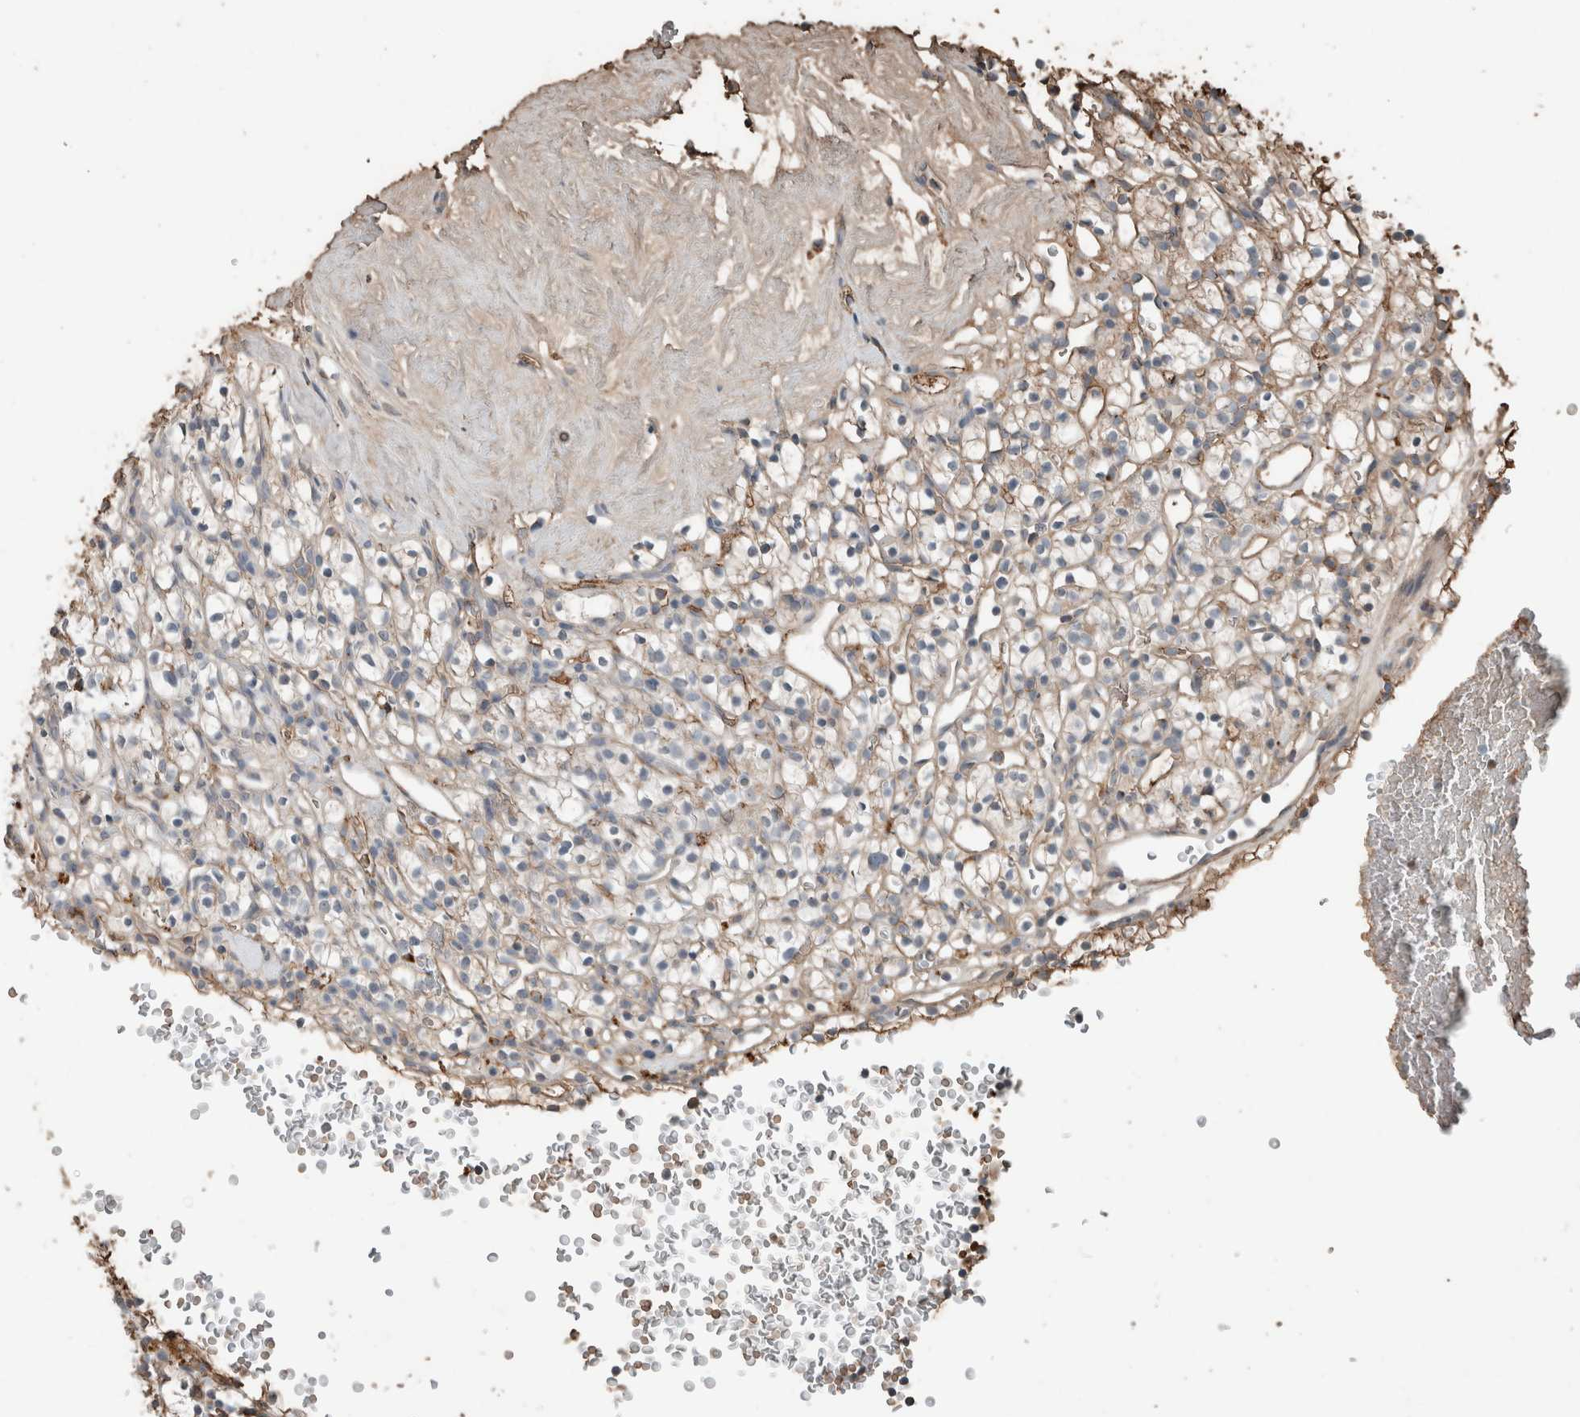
{"staining": {"intensity": "weak", "quantity": "25%-75%", "location": "cytoplasmic/membranous"}, "tissue": "renal cancer", "cell_type": "Tumor cells", "image_type": "cancer", "snomed": [{"axis": "morphology", "description": "Adenocarcinoma, NOS"}, {"axis": "topography", "description": "Kidney"}], "caption": "The micrograph exhibits a brown stain indicating the presence of a protein in the cytoplasmic/membranous of tumor cells in renal cancer (adenocarcinoma).", "gene": "USP34", "patient": {"sex": "female", "age": 57}}